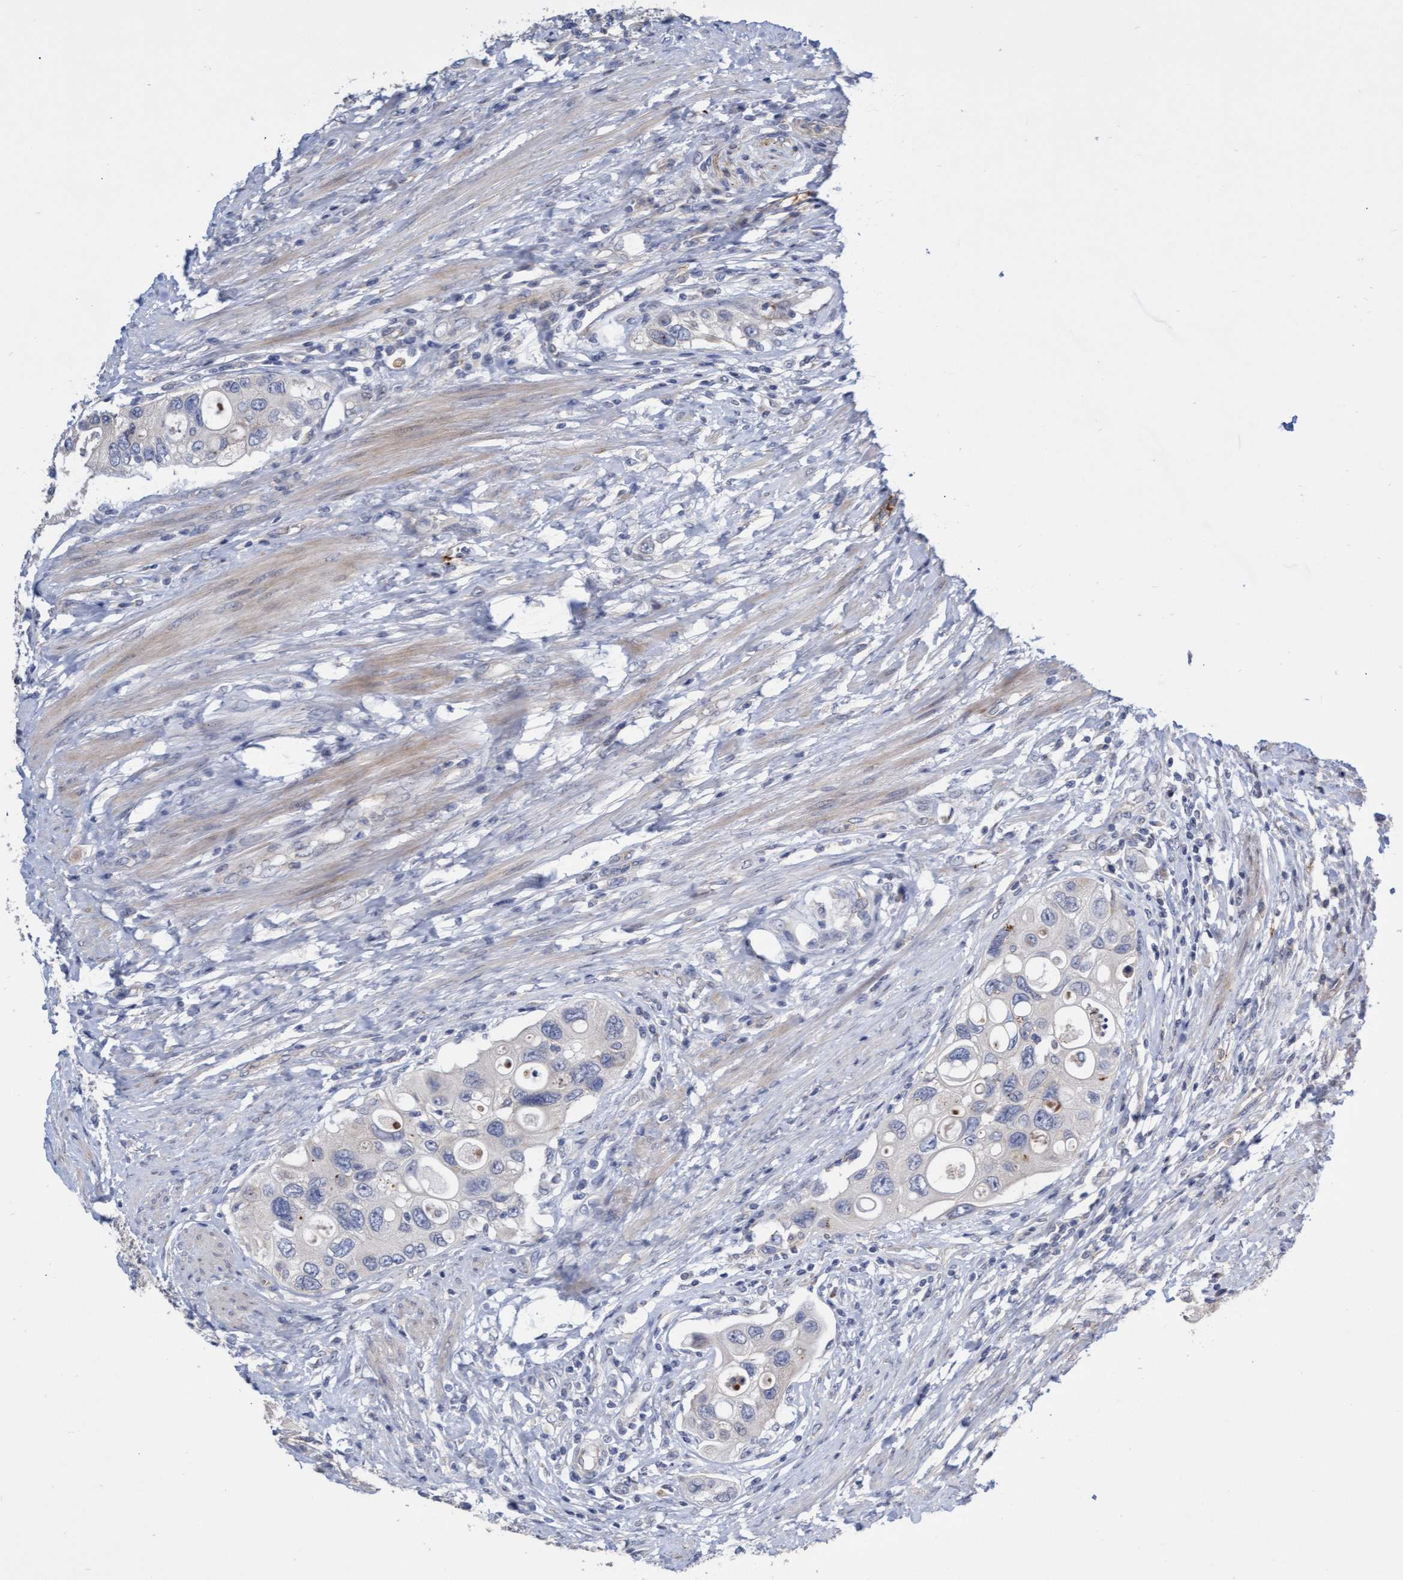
{"staining": {"intensity": "negative", "quantity": "none", "location": "none"}, "tissue": "urothelial cancer", "cell_type": "Tumor cells", "image_type": "cancer", "snomed": [{"axis": "morphology", "description": "Urothelial carcinoma, High grade"}, {"axis": "topography", "description": "Urinary bladder"}], "caption": "Tumor cells are negative for protein expression in human urothelial cancer. The staining was performed using DAB to visualize the protein expression in brown, while the nuclei were stained in blue with hematoxylin (Magnification: 20x).", "gene": "ABCF2", "patient": {"sex": "female", "age": 56}}